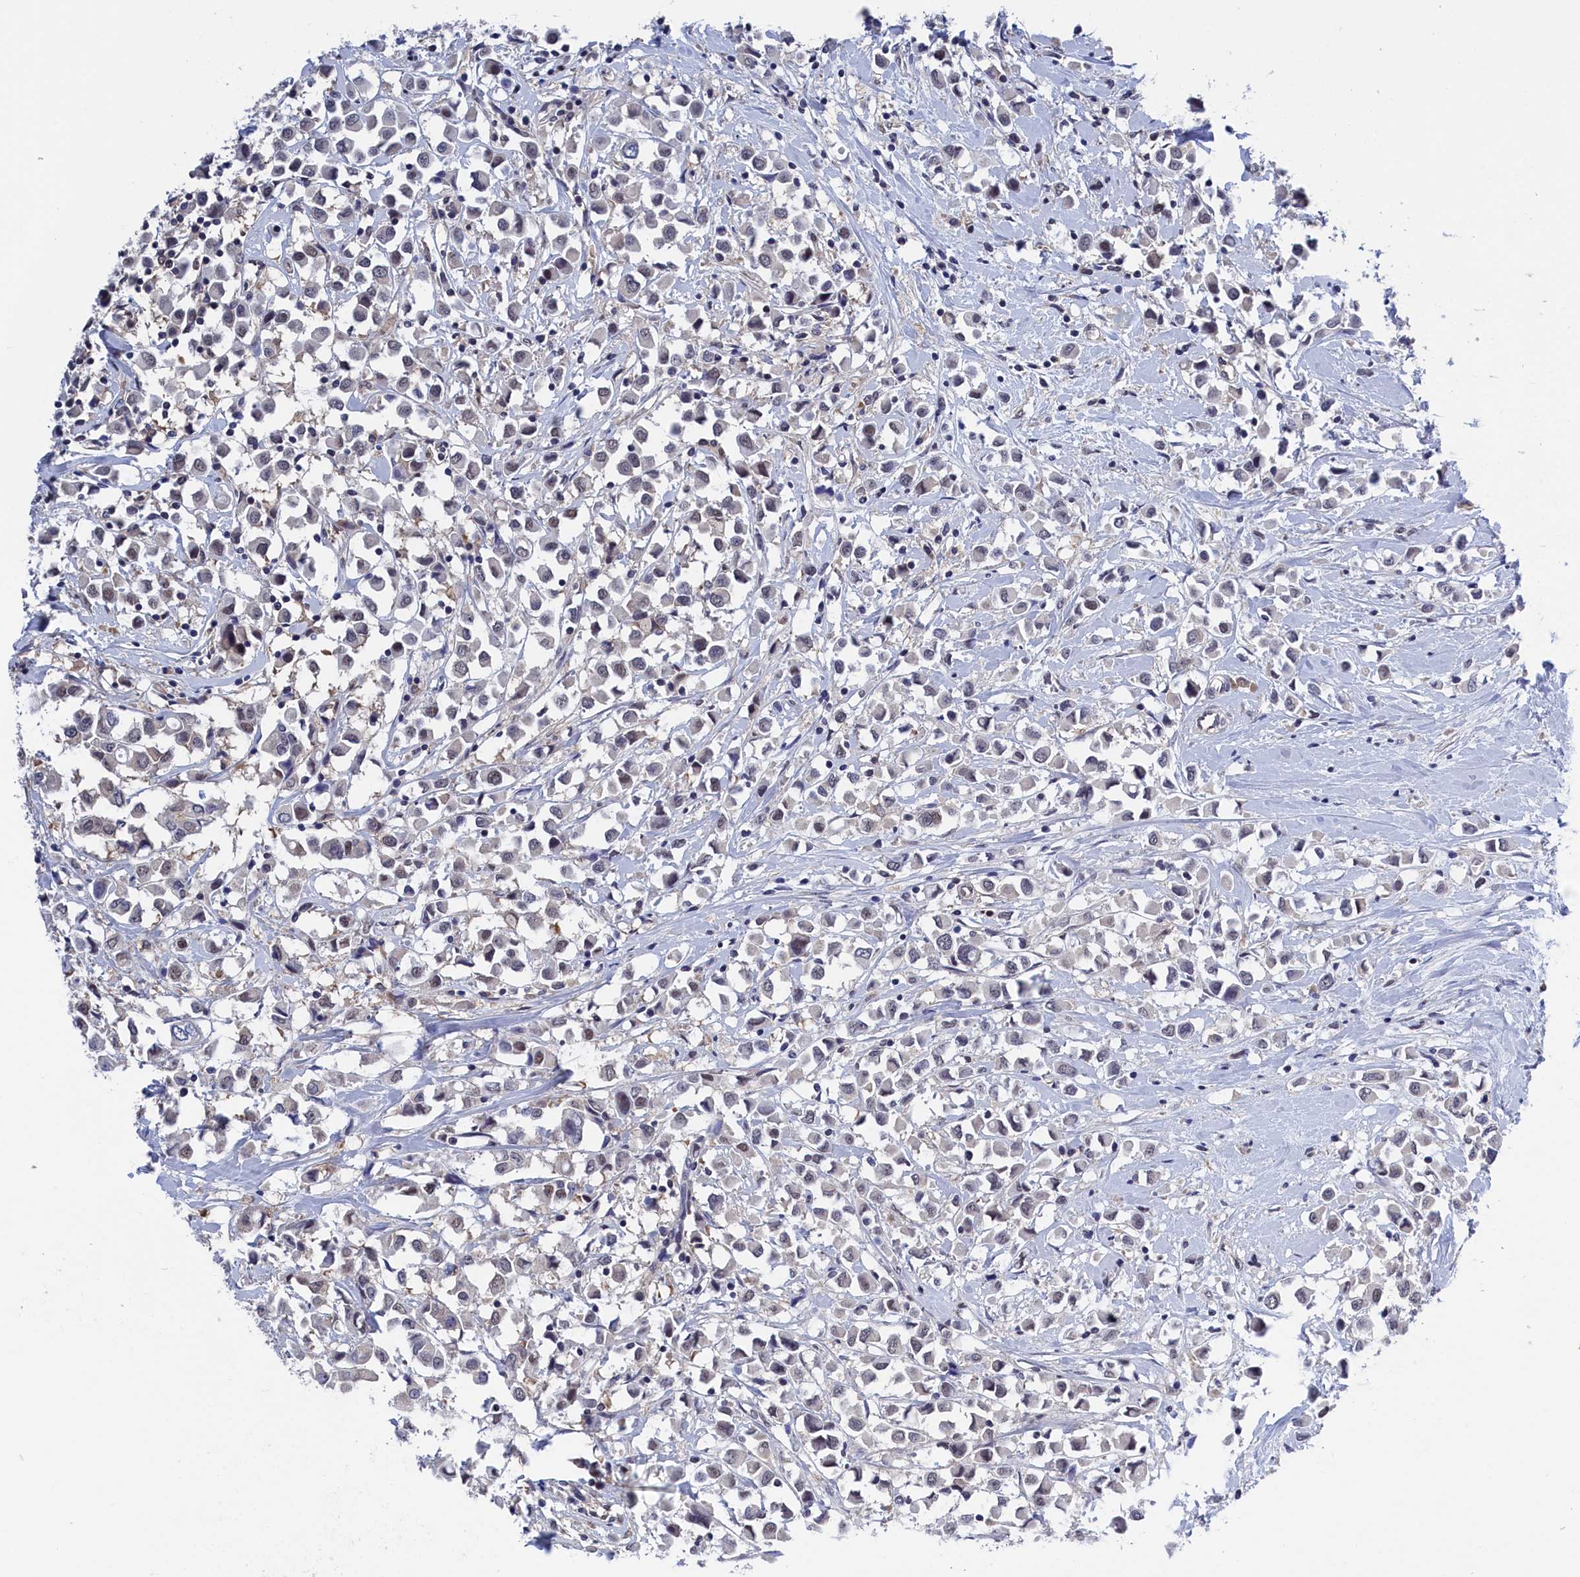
{"staining": {"intensity": "negative", "quantity": "none", "location": "none"}, "tissue": "breast cancer", "cell_type": "Tumor cells", "image_type": "cancer", "snomed": [{"axis": "morphology", "description": "Duct carcinoma"}, {"axis": "topography", "description": "Breast"}], "caption": "An immunohistochemistry (IHC) photomicrograph of breast cancer is shown. There is no staining in tumor cells of breast cancer. Brightfield microscopy of IHC stained with DAB (3,3'-diaminobenzidine) (brown) and hematoxylin (blue), captured at high magnification.", "gene": "PGP", "patient": {"sex": "female", "age": 61}}